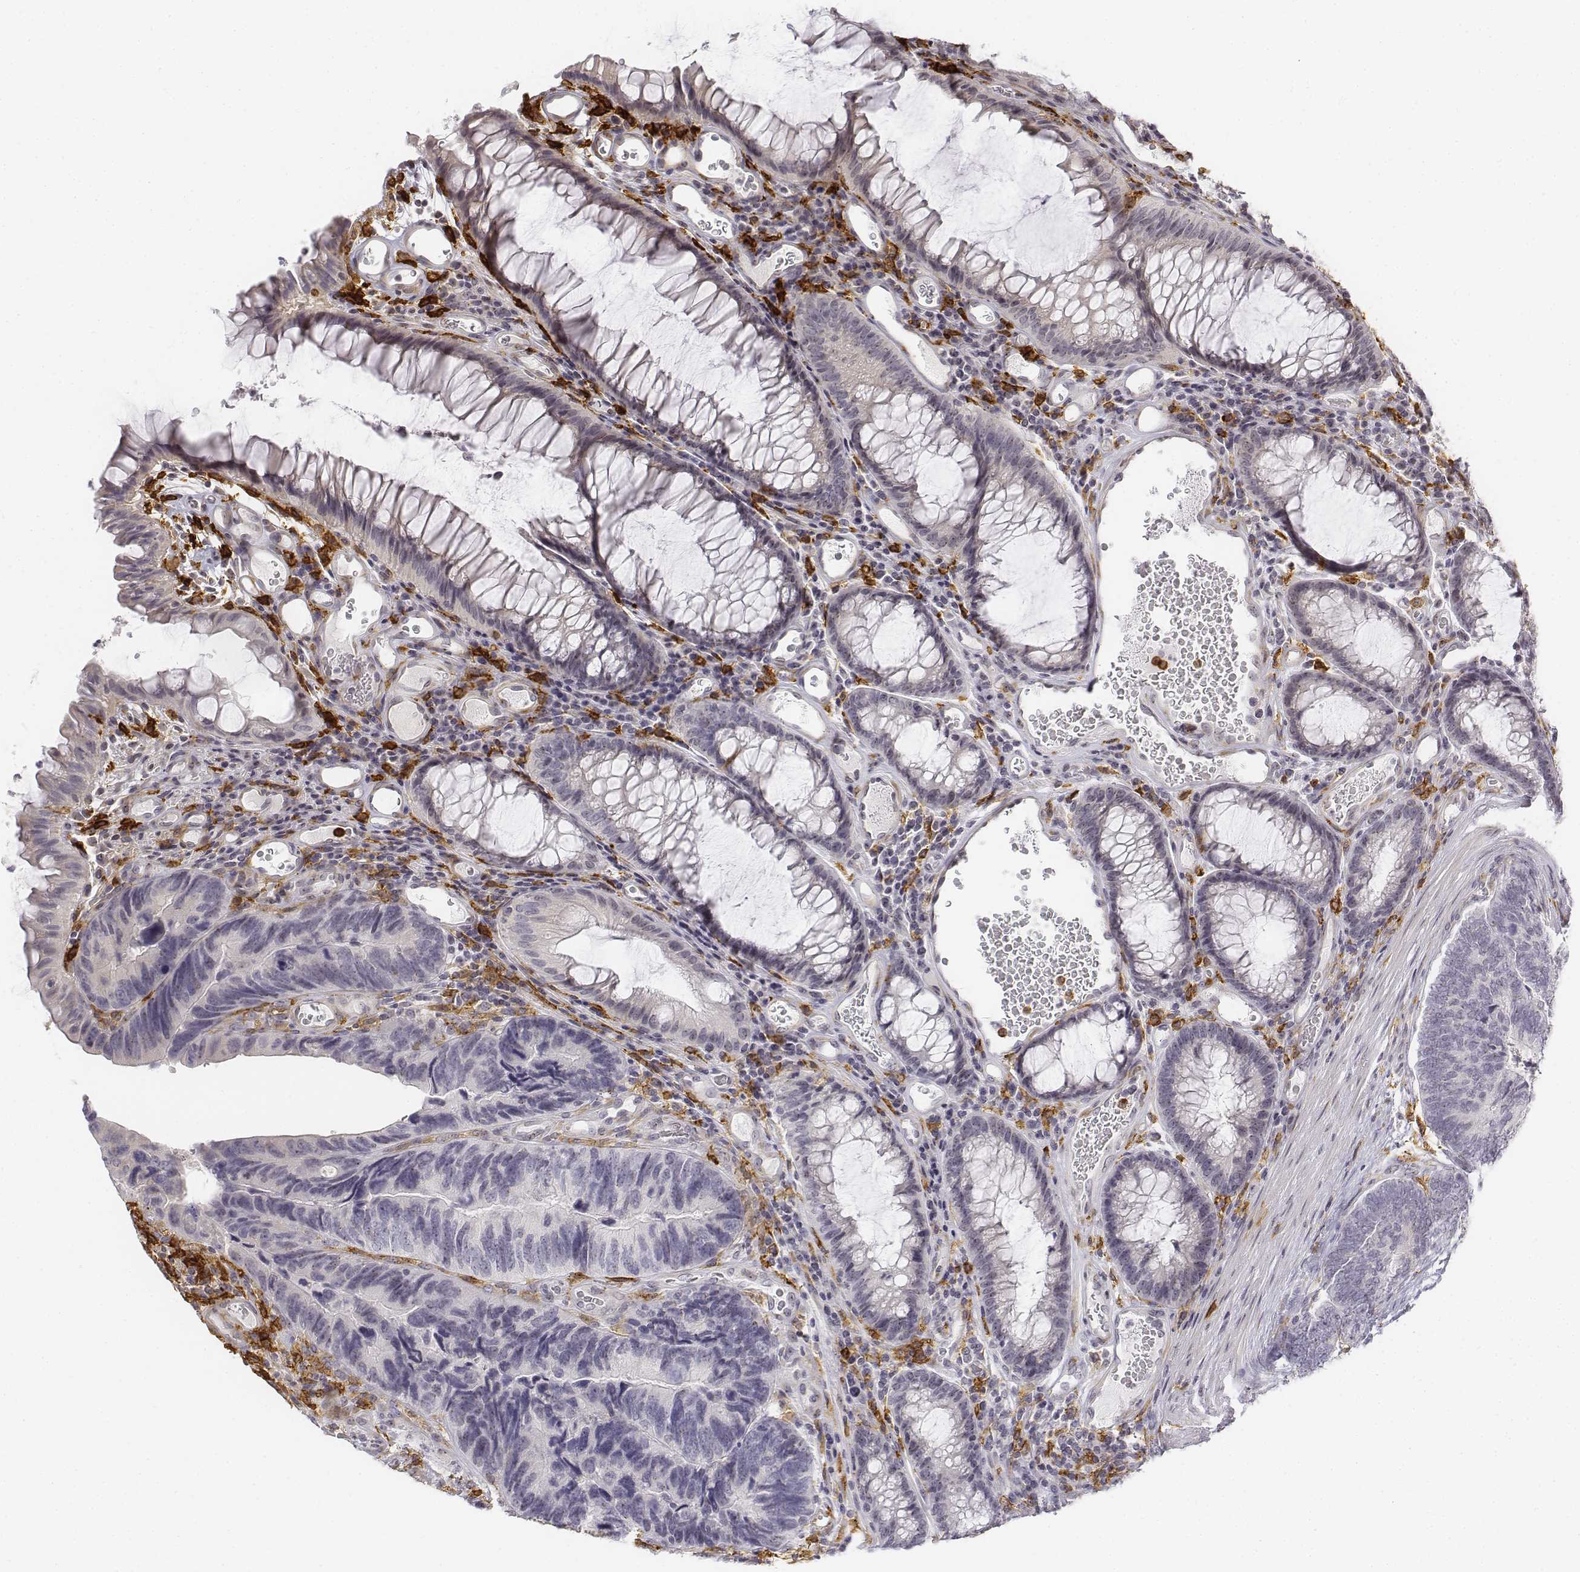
{"staining": {"intensity": "negative", "quantity": "none", "location": "none"}, "tissue": "colorectal cancer", "cell_type": "Tumor cells", "image_type": "cancer", "snomed": [{"axis": "morphology", "description": "Adenocarcinoma, NOS"}, {"axis": "topography", "description": "Colon"}], "caption": "Immunohistochemistry (IHC) histopathology image of human colorectal cancer (adenocarcinoma) stained for a protein (brown), which shows no expression in tumor cells.", "gene": "CD14", "patient": {"sex": "female", "age": 67}}